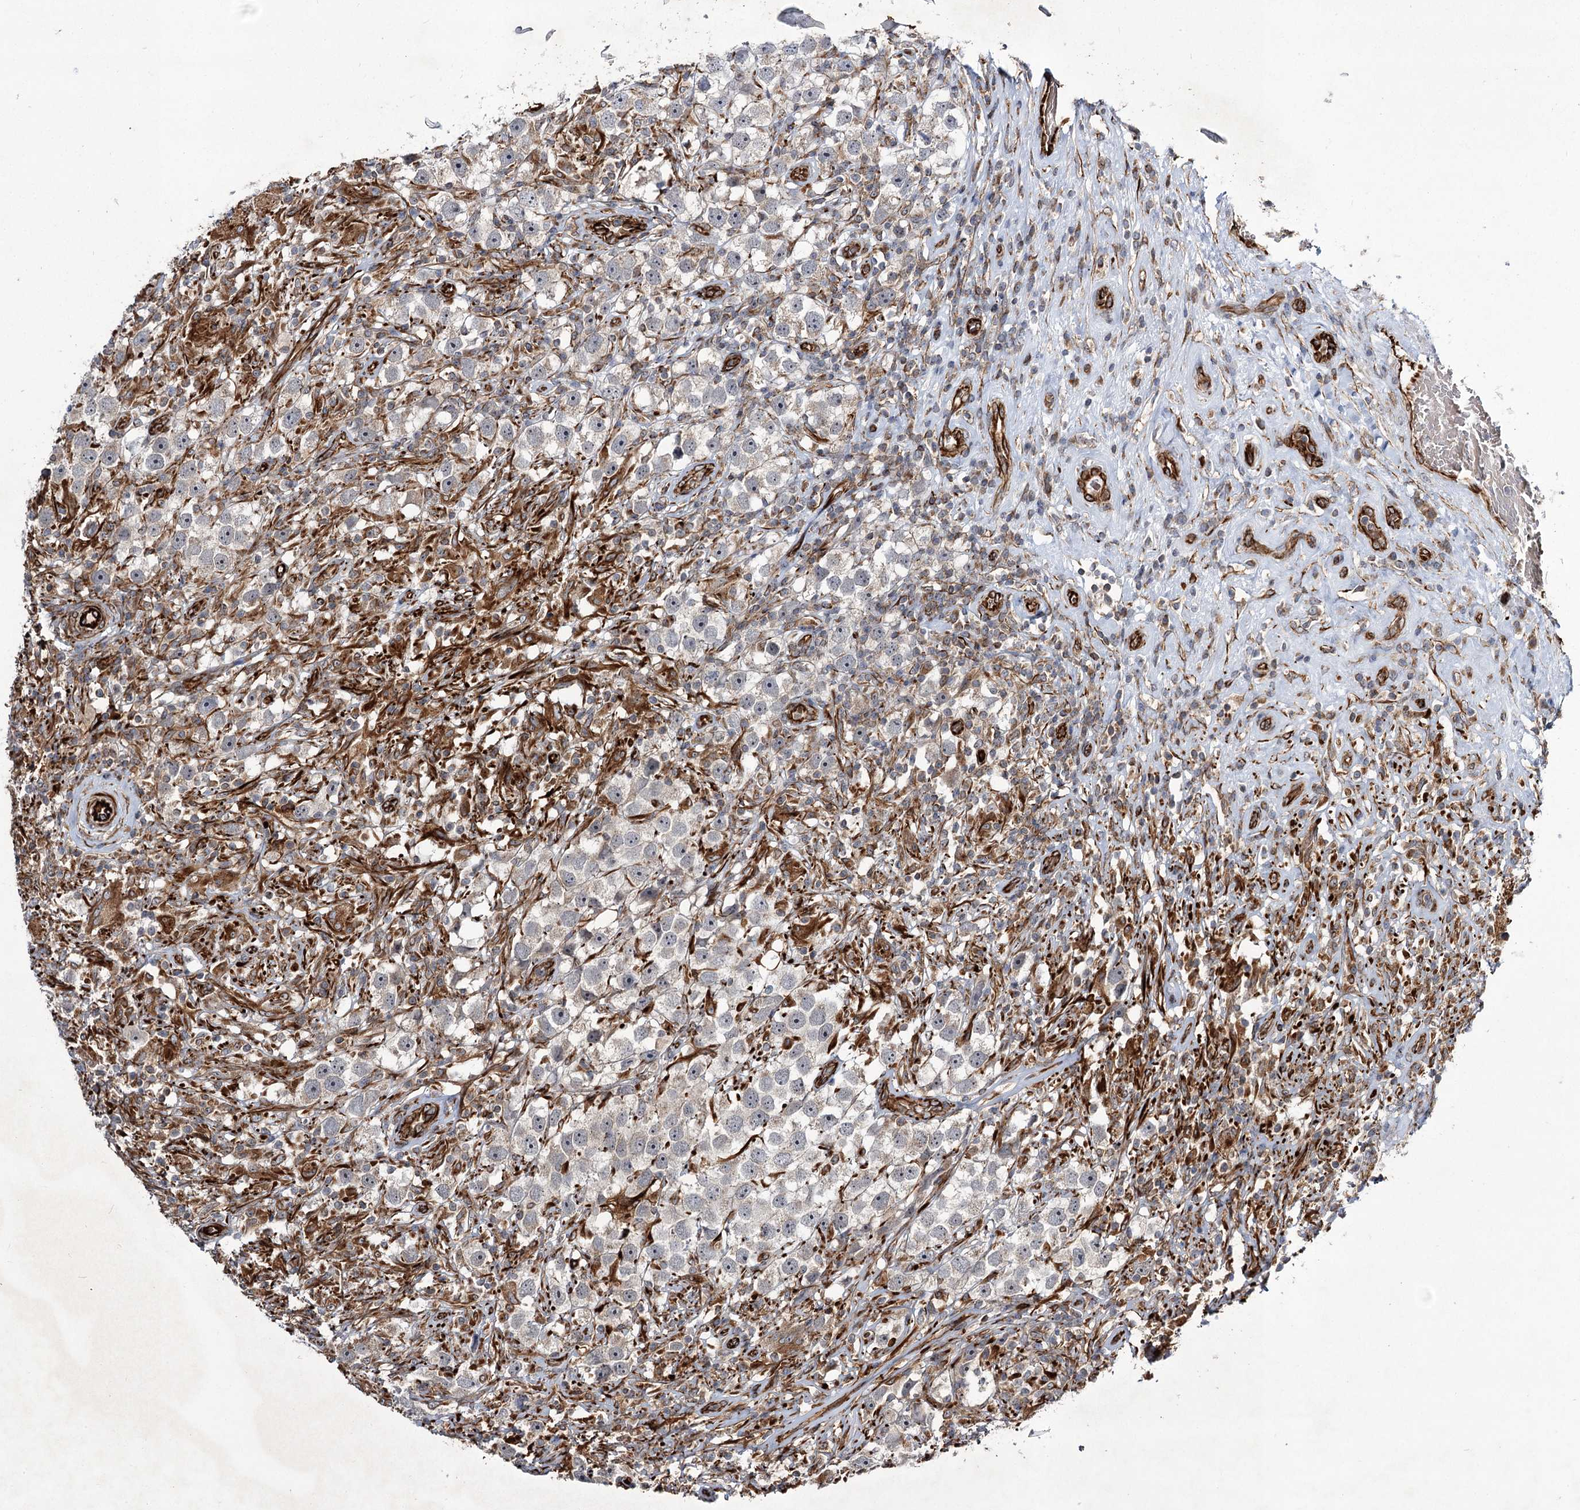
{"staining": {"intensity": "negative", "quantity": "none", "location": "none"}, "tissue": "testis cancer", "cell_type": "Tumor cells", "image_type": "cancer", "snomed": [{"axis": "morphology", "description": "Seminoma, NOS"}, {"axis": "topography", "description": "Testis"}], "caption": "Tumor cells show no significant staining in testis cancer.", "gene": "DPEP2", "patient": {"sex": "male", "age": 49}}